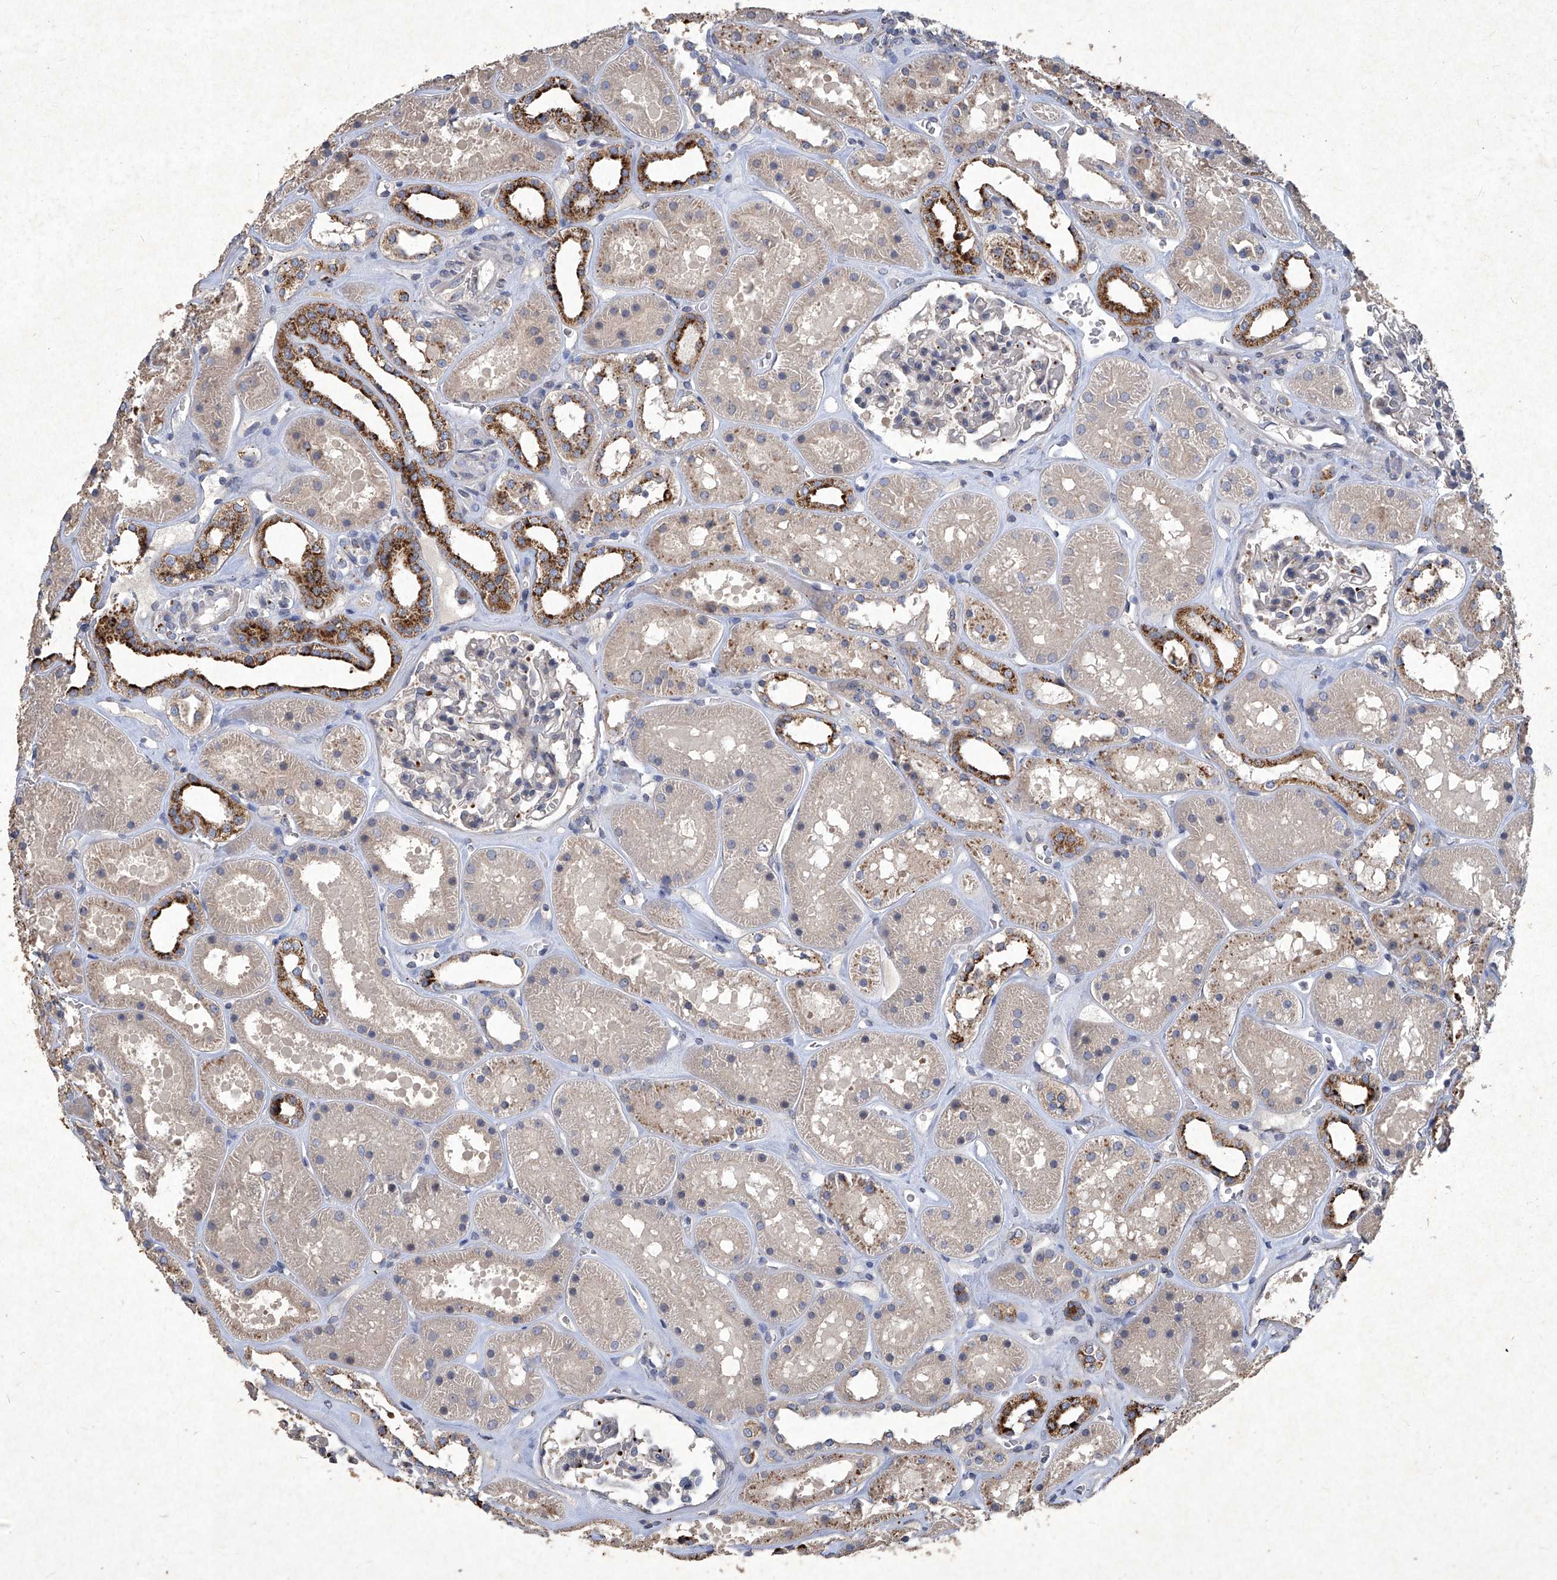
{"staining": {"intensity": "moderate", "quantity": "<25%", "location": "cytoplasmic/membranous"}, "tissue": "kidney", "cell_type": "Cells in glomeruli", "image_type": "normal", "snomed": [{"axis": "morphology", "description": "Normal tissue, NOS"}, {"axis": "topography", "description": "Kidney"}], "caption": "Protein analysis of benign kidney exhibits moderate cytoplasmic/membranous staining in approximately <25% of cells in glomeruli.", "gene": "MED16", "patient": {"sex": "female", "age": 41}}